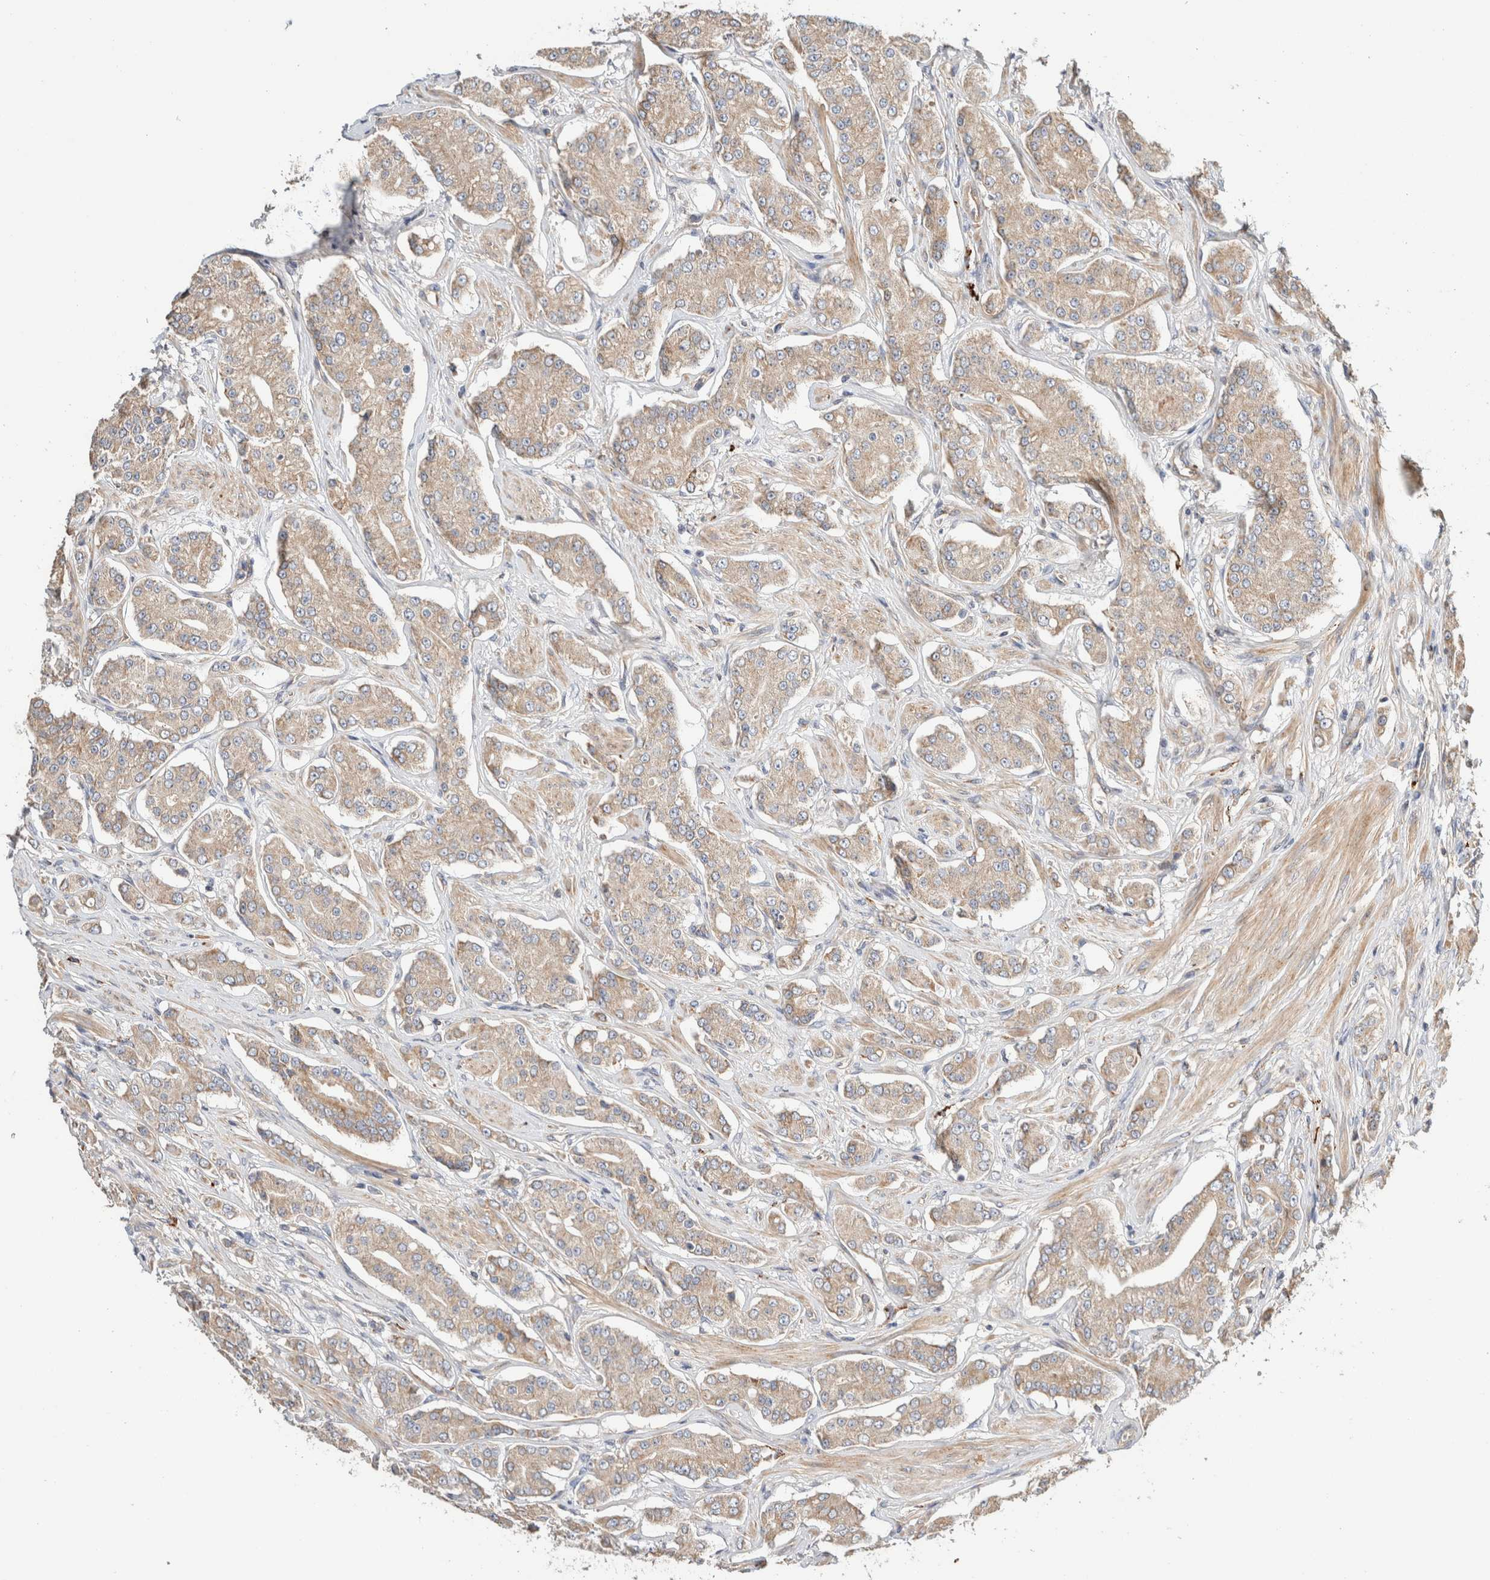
{"staining": {"intensity": "weak", "quantity": ">75%", "location": "cytoplasmic/membranous"}, "tissue": "prostate cancer", "cell_type": "Tumor cells", "image_type": "cancer", "snomed": [{"axis": "morphology", "description": "Adenocarcinoma, High grade"}, {"axis": "topography", "description": "Prostate"}], "caption": "Immunohistochemistry of human prostate cancer shows low levels of weak cytoplasmic/membranous positivity in approximately >75% of tumor cells.", "gene": "B3GNTL1", "patient": {"sex": "male", "age": 71}}